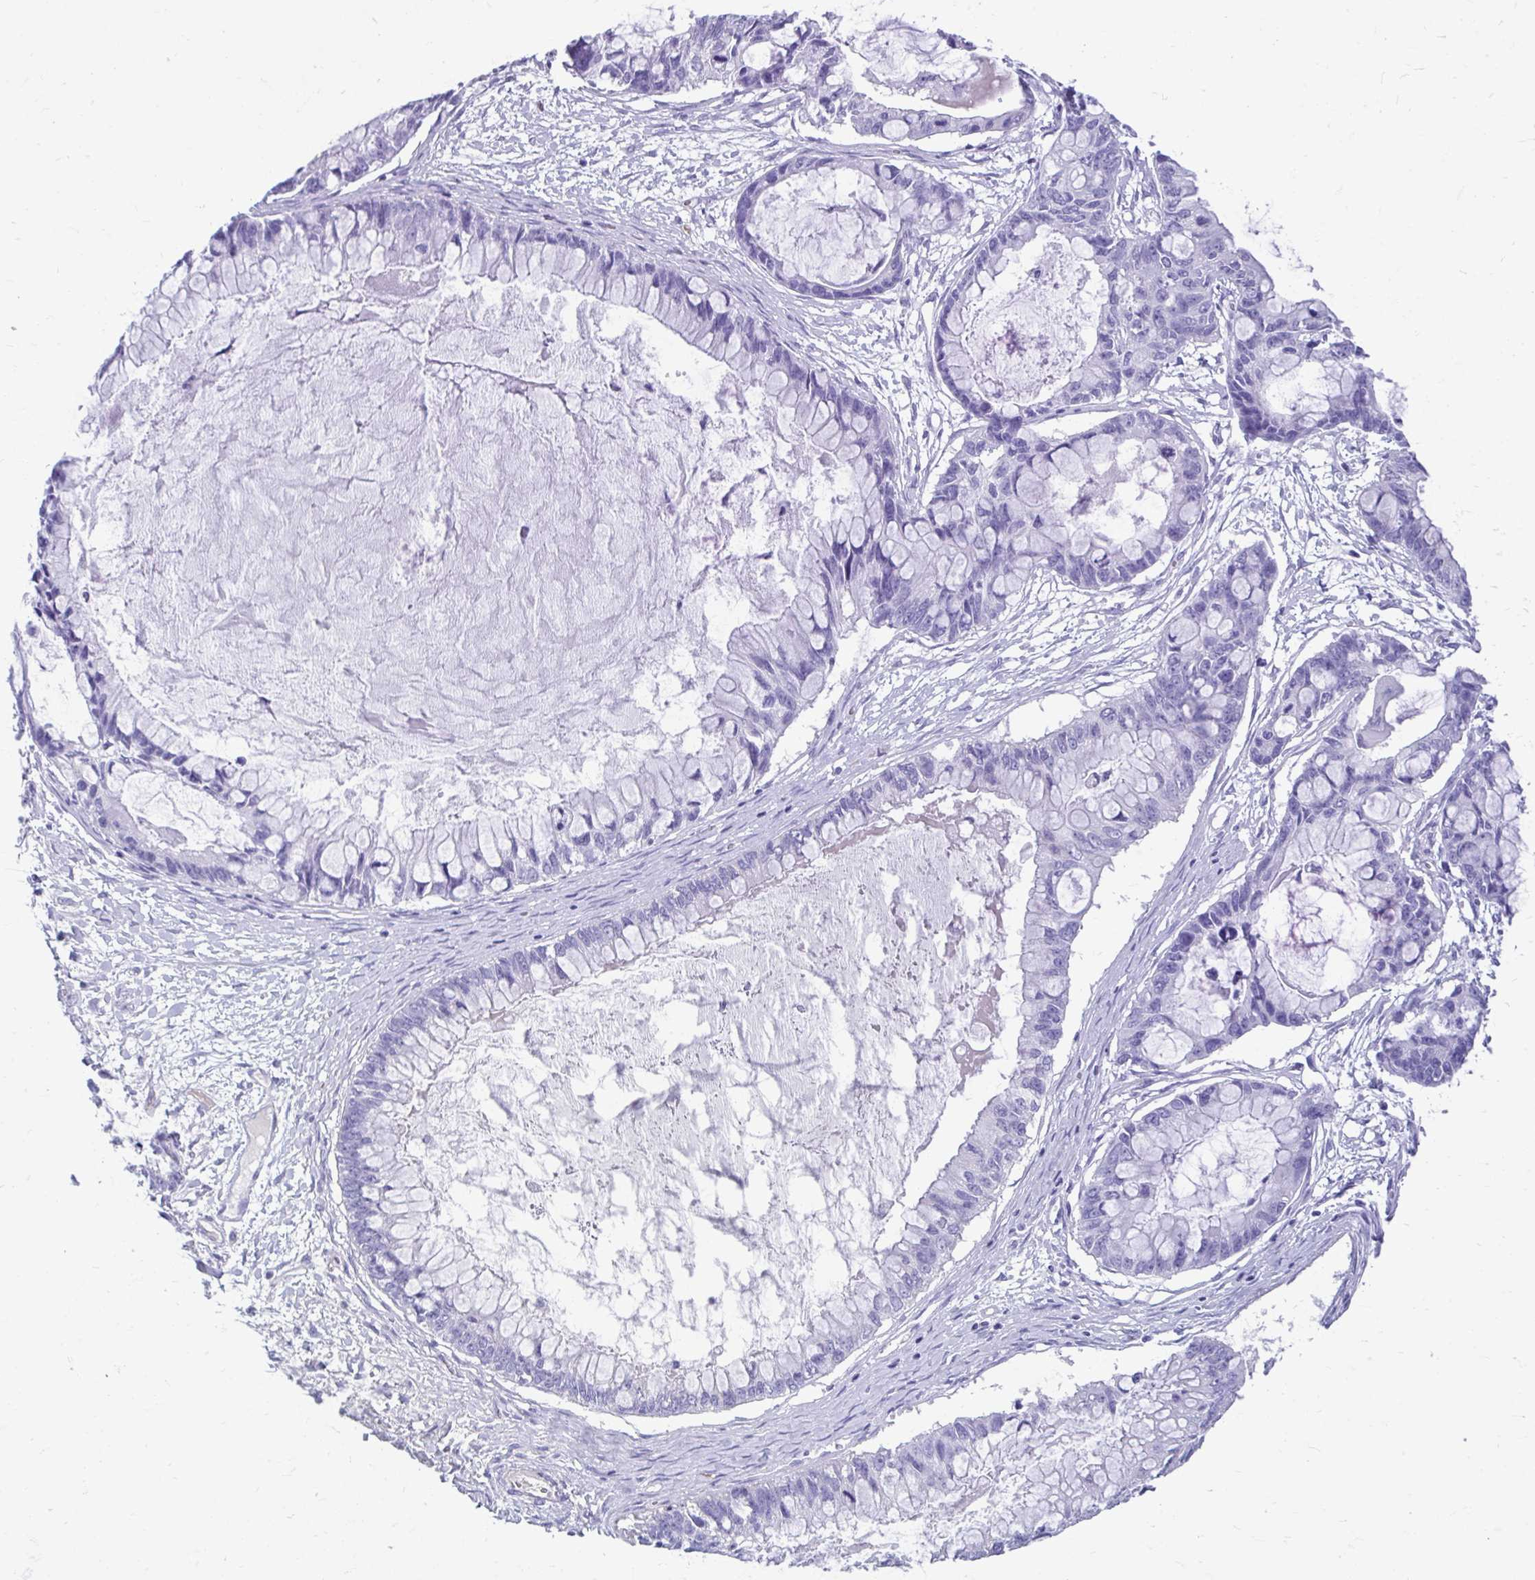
{"staining": {"intensity": "negative", "quantity": "none", "location": "none"}, "tissue": "ovarian cancer", "cell_type": "Tumor cells", "image_type": "cancer", "snomed": [{"axis": "morphology", "description": "Cystadenocarcinoma, mucinous, NOS"}, {"axis": "topography", "description": "Ovary"}], "caption": "The histopathology image demonstrates no significant positivity in tumor cells of ovarian cancer.", "gene": "SMIM9", "patient": {"sex": "female", "age": 63}}